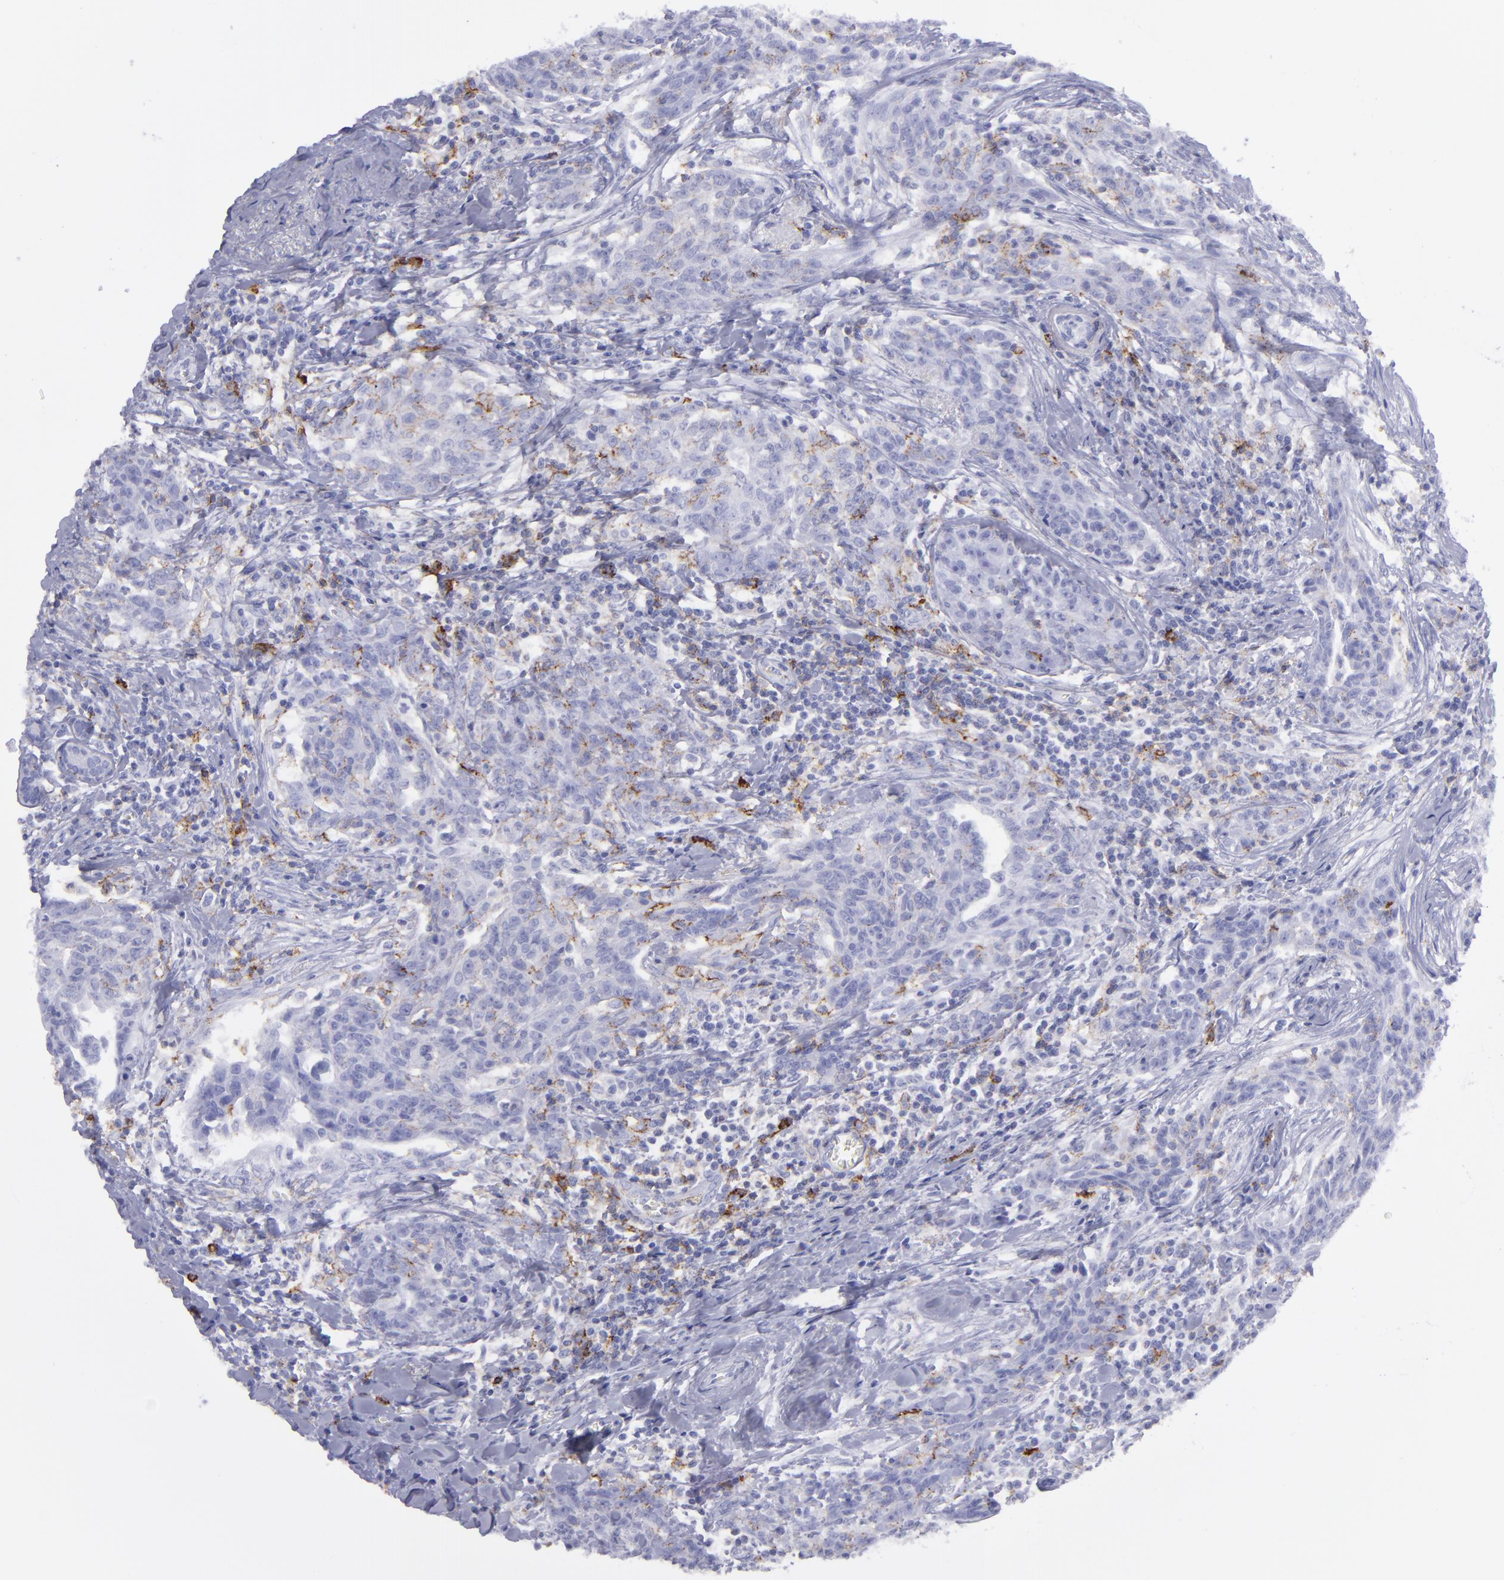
{"staining": {"intensity": "negative", "quantity": "none", "location": "none"}, "tissue": "breast cancer", "cell_type": "Tumor cells", "image_type": "cancer", "snomed": [{"axis": "morphology", "description": "Duct carcinoma"}, {"axis": "topography", "description": "Breast"}], "caption": "High magnification brightfield microscopy of intraductal carcinoma (breast) stained with DAB (3,3'-diaminobenzidine) (brown) and counterstained with hematoxylin (blue): tumor cells show no significant expression.", "gene": "SELPLG", "patient": {"sex": "female", "age": 50}}